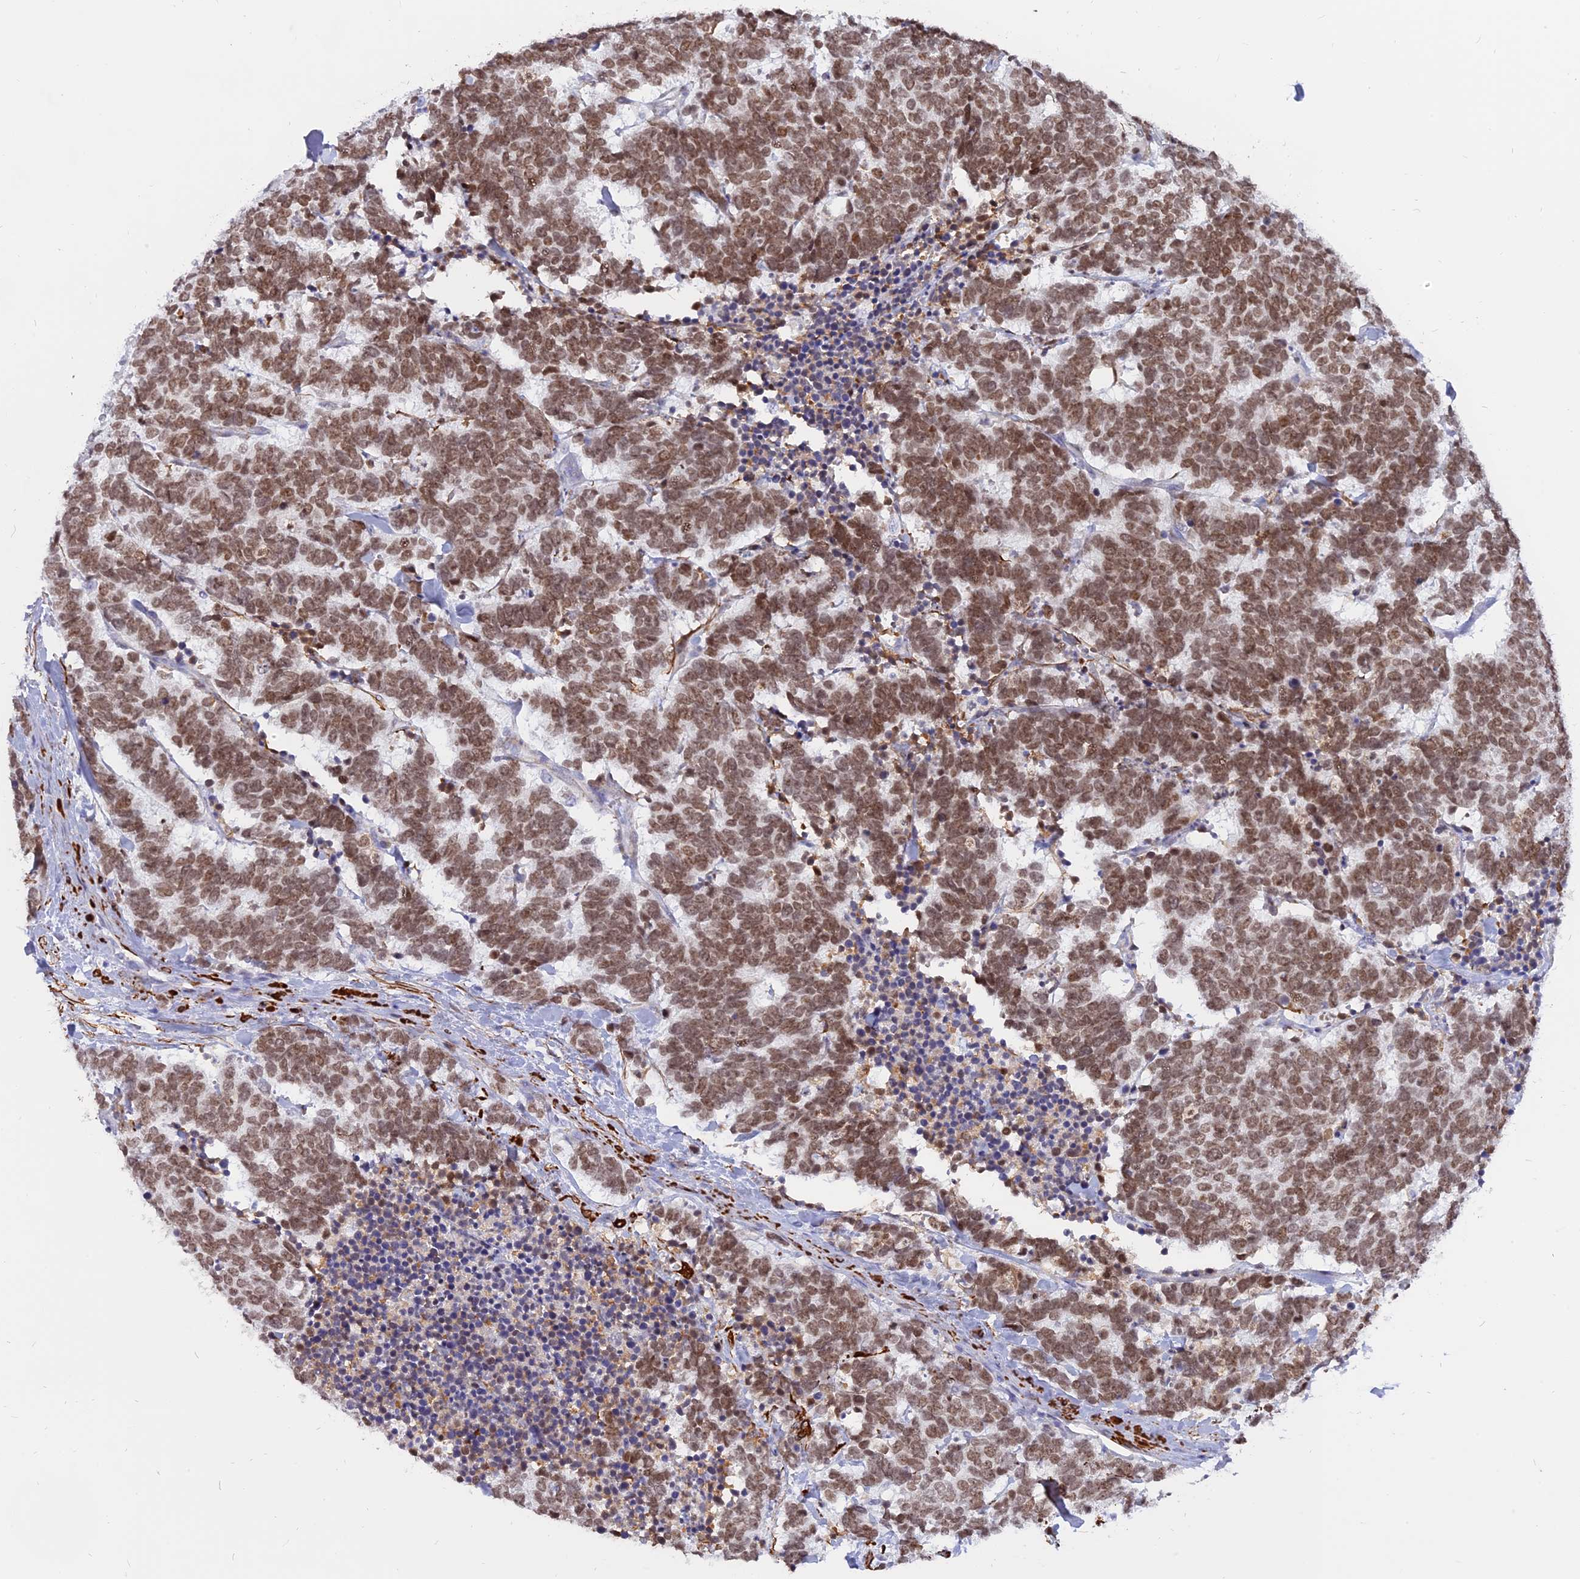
{"staining": {"intensity": "moderate", "quantity": ">75%", "location": "nuclear"}, "tissue": "carcinoid", "cell_type": "Tumor cells", "image_type": "cancer", "snomed": [{"axis": "morphology", "description": "Carcinoma, NOS"}, {"axis": "morphology", "description": "Carcinoid, malignant, NOS"}, {"axis": "topography", "description": "Urinary bladder"}], "caption": "Immunohistochemical staining of carcinoid exhibits medium levels of moderate nuclear protein expression in approximately >75% of tumor cells.", "gene": "CENPV", "patient": {"sex": "male", "age": 57}}